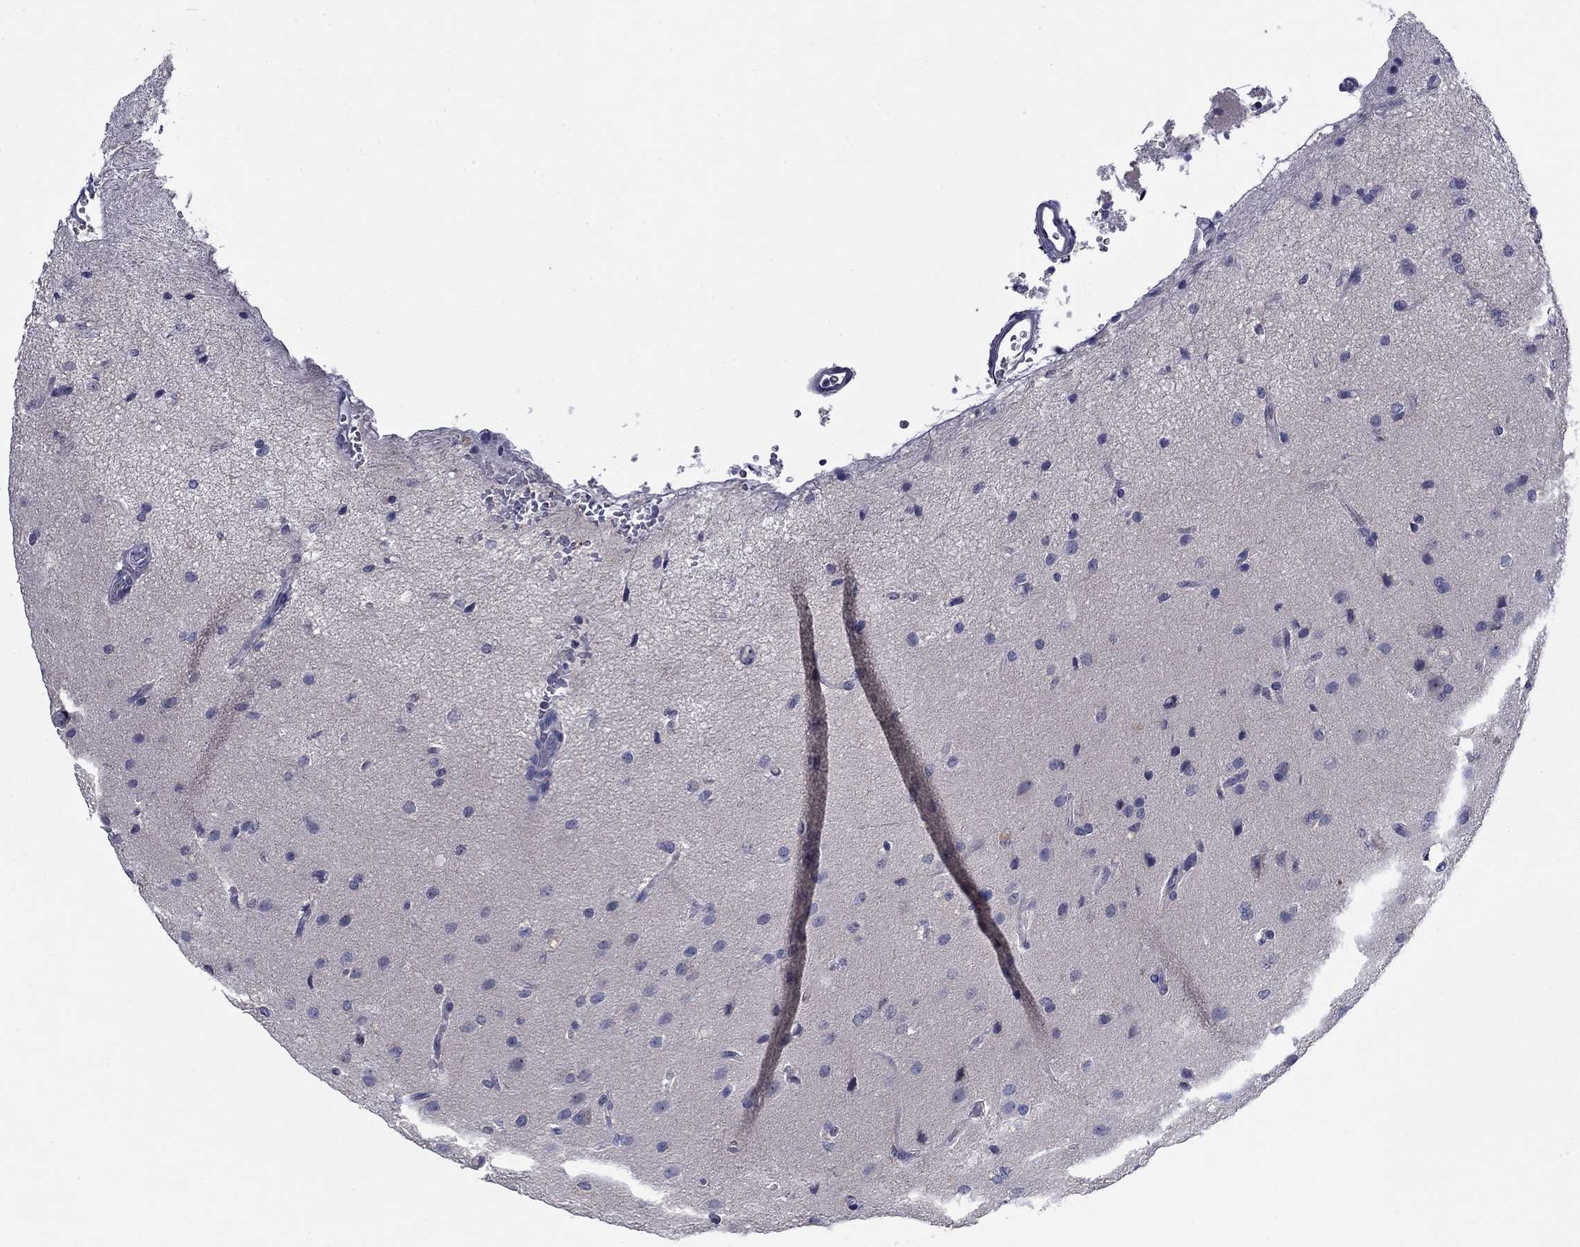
{"staining": {"intensity": "negative", "quantity": "none", "location": "none"}, "tissue": "glioma", "cell_type": "Tumor cells", "image_type": "cancer", "snomed": [{"axis": "morphology", "description": "Glioma, malignant, High grade"}, {"axis": "topography", "description": "Brain"}], "caption": "The photomicrograph exhibits no staining of tumor cells in high-grade glioma (malignant). The staining is performed using DAB (3,3'-diaminobenzidine) brown chromogen with nuclei counter-stained in using hematoxylin.", "gene": "POU2F2", "patient": {"sex": "male", "age": 68}}